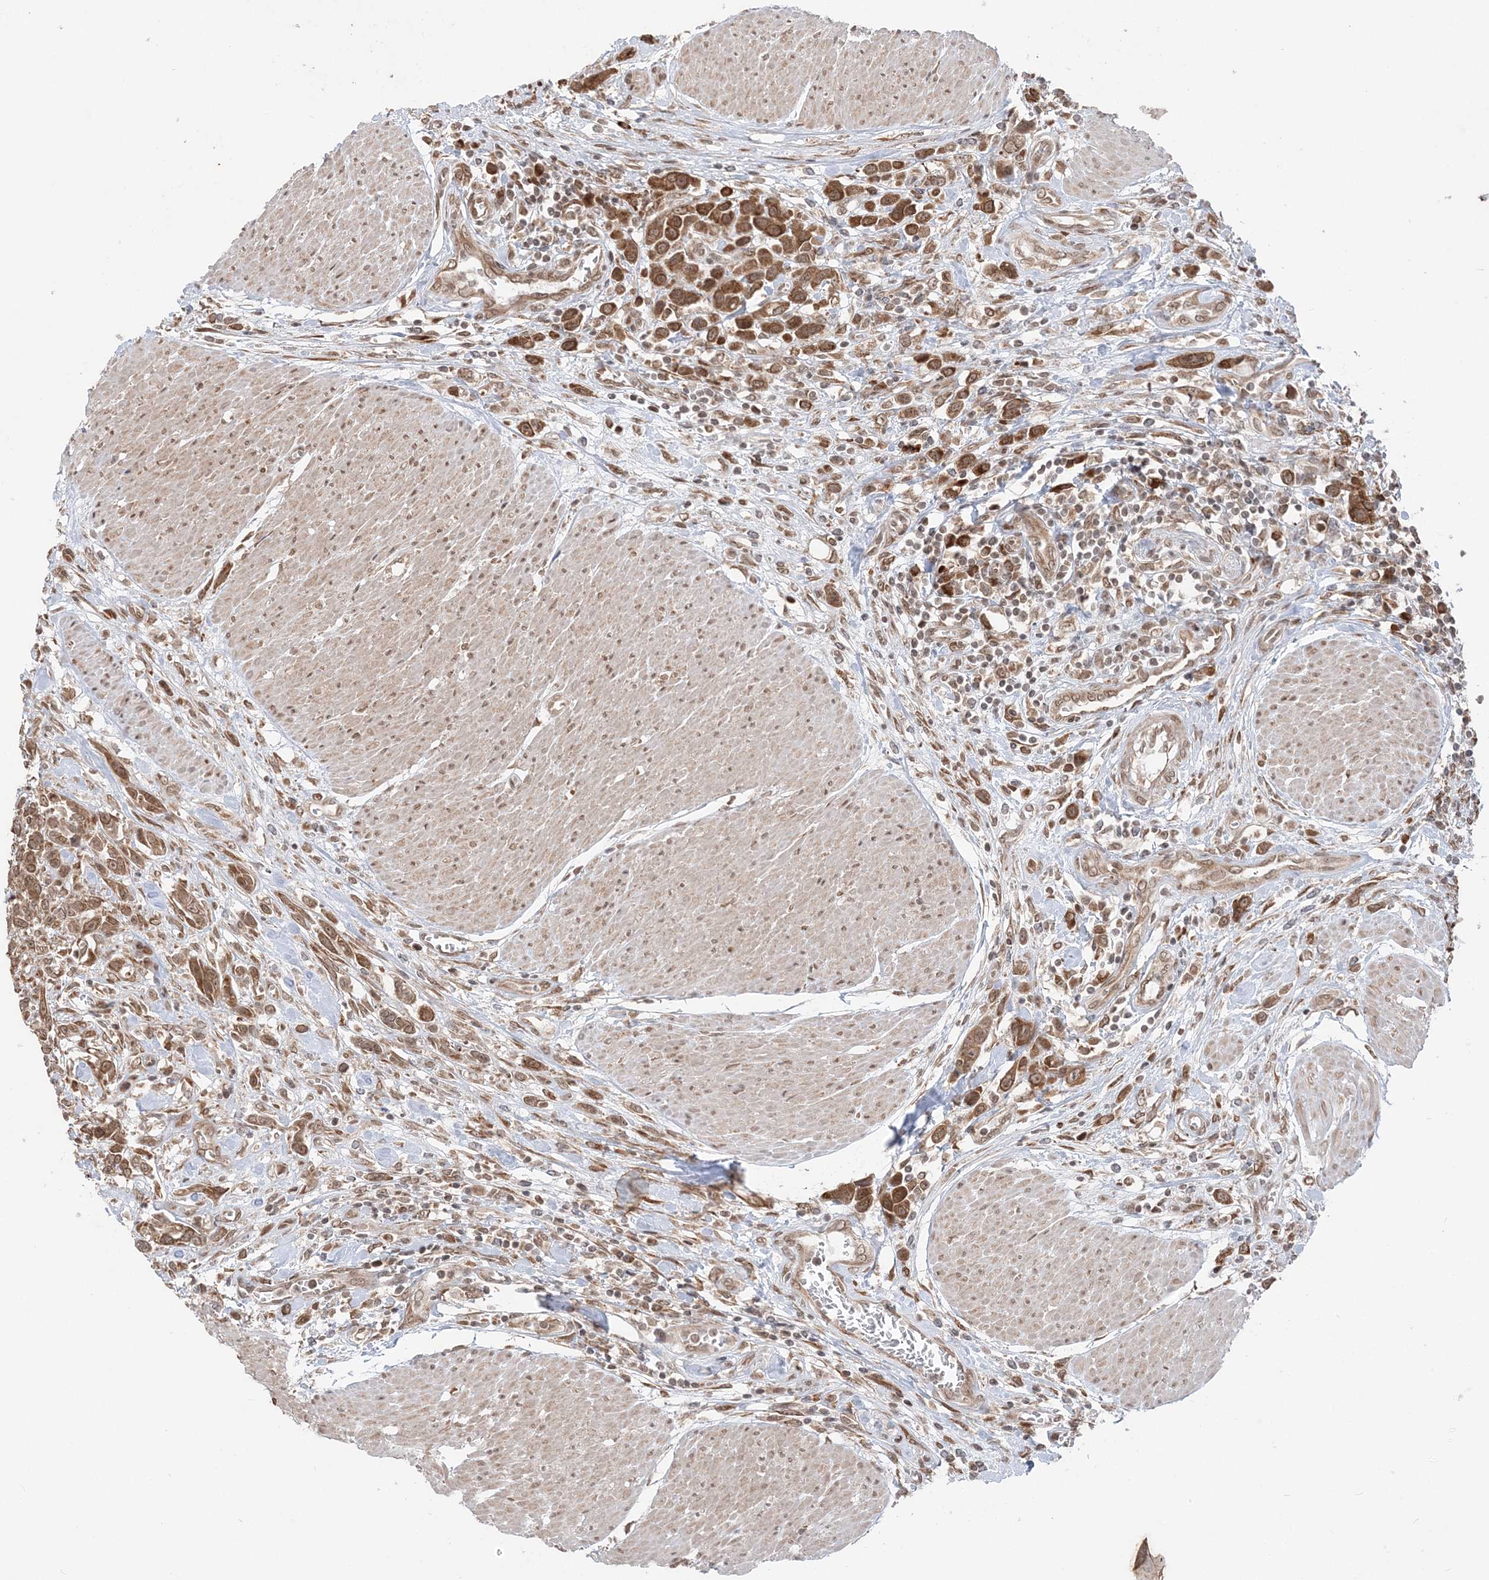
{"staining": {"intensity": "strong", "quantity": ">75%", "location": "cytoplasmic/membranous"}, "tissue": "urothelial cancer", "cell_type": "Tumor cells", "image_type": "cancer", "snomed": [{"axis": "morphology", "description": "Urothelial carcinoma, High grade"}, {"axis": "topography", "description": "Urinary bladder"}], "caption": "About >75% of tumor cells in urothelial carcinoma (high-grade) exhibit strong cytoplasmic/membranous protein positivity as visualized by brown immunohistochemical staining.", "gene": "TMED10", "patient": {"sex": "male", "age": 50}}